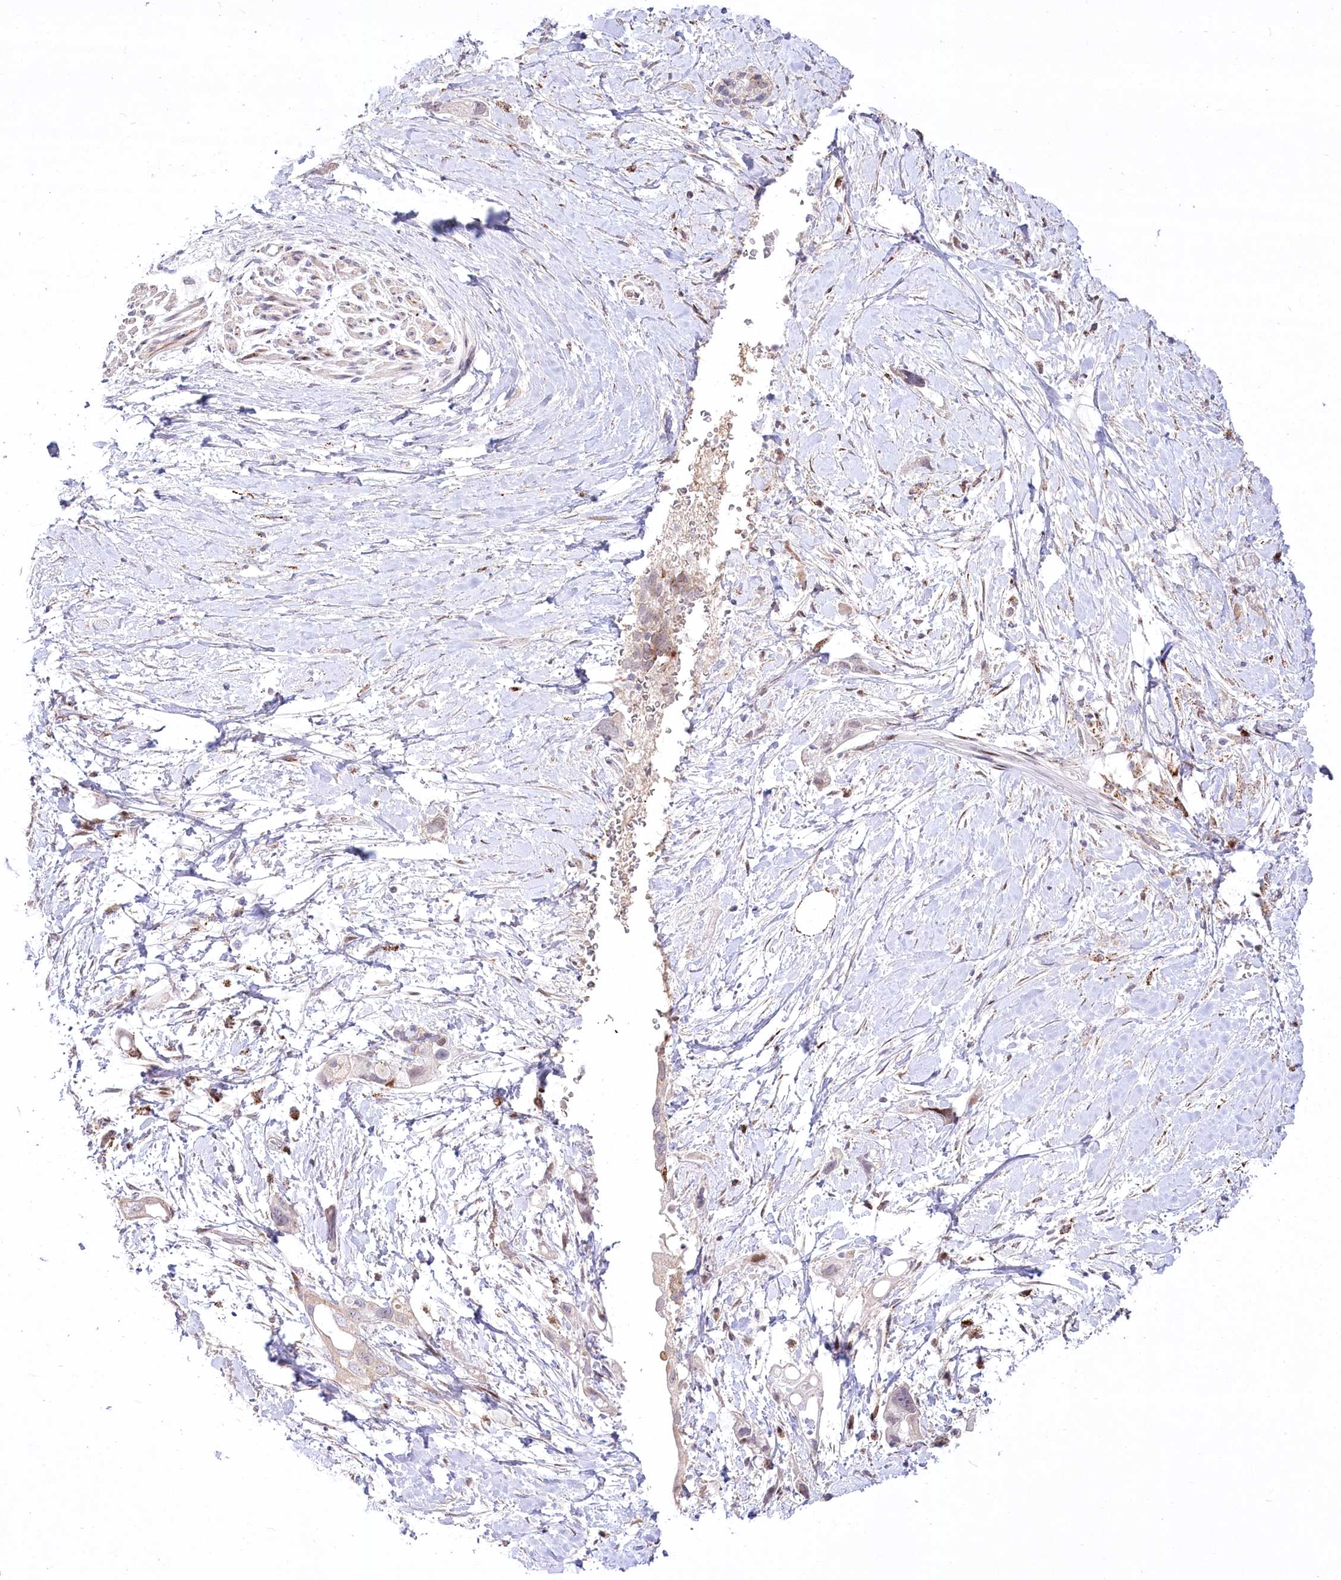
{"staining": {"intensity": "weak", "quantity": "<25%", "location": "cytoplasmic/membranous"}, "tissue": "pancreatic cancer", "cell_type": "Tumor cells", "image_type": "cancer", "snomed": [{"axis": "morphology", "description": "Adenocarcinoma, NOS"}, {"axis": "topography", "description": "Pancreas"}], "caption": "This is a histopathology image of immunohistochemistry staining of pancreatic adenocarcinoma, which shows no expression in tumor cells.", "gene": "CEP164", "patient": {"sex": "female", "age": 56}}